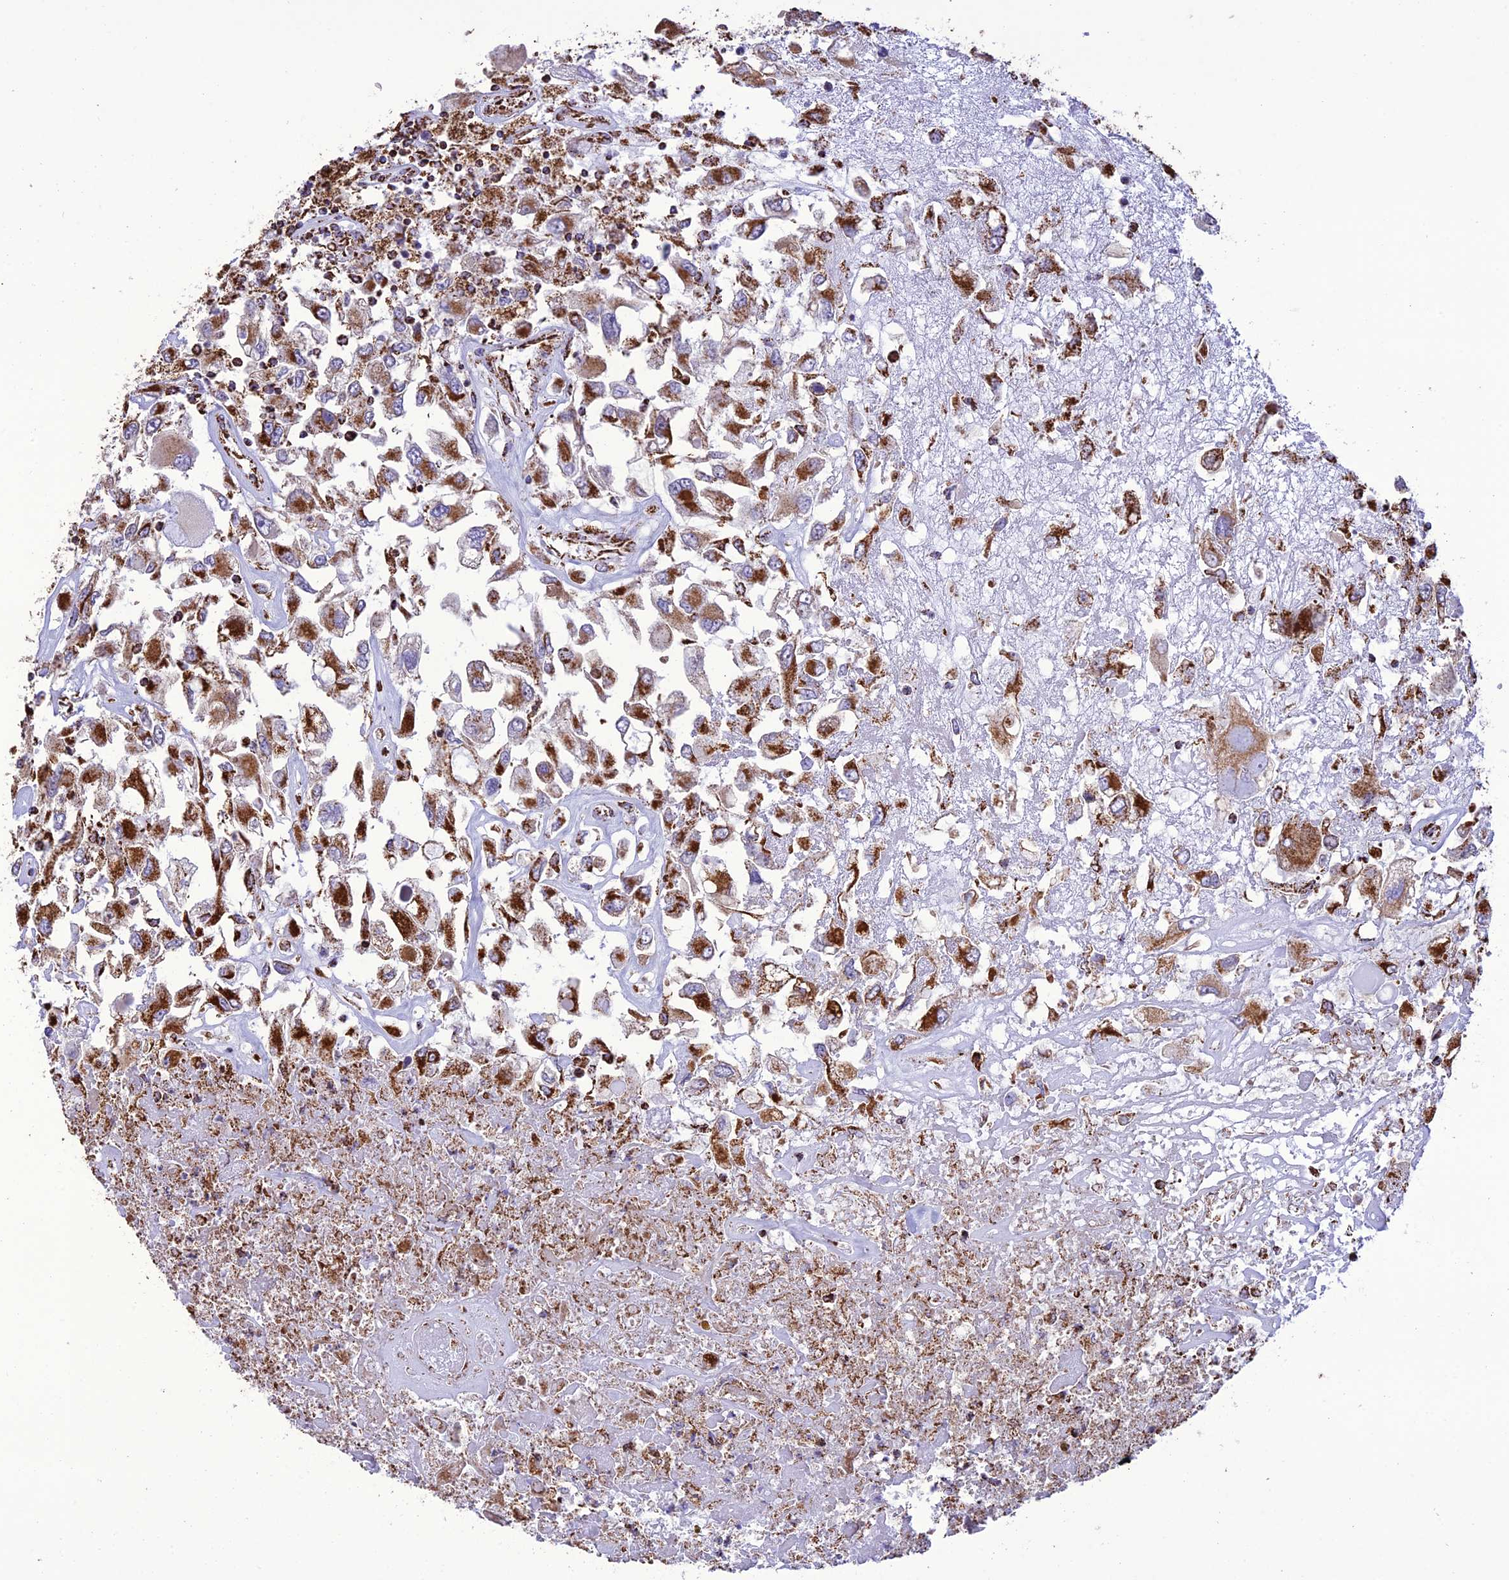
{"staining": {"intensity": "strong", "quantity": ">75%", "location": "cytoplasmic/membranous"}, "tissue": "renal cancer", "cell_type": "Tumor cells", "image_type": "cancer", "snomed": [{"axis": "morphology", "description": "Adenocarcinoma, NOS"}, {"axis": "topography", "description": "Kidney"}], "caption": "A histopathology image of renal cancer stained for a protein reveals strong cytoplasmic/membranous brown staining in tumor cells.", "gene": "NDUFAF1", "patient": {"sex": "female", "age": 52}}